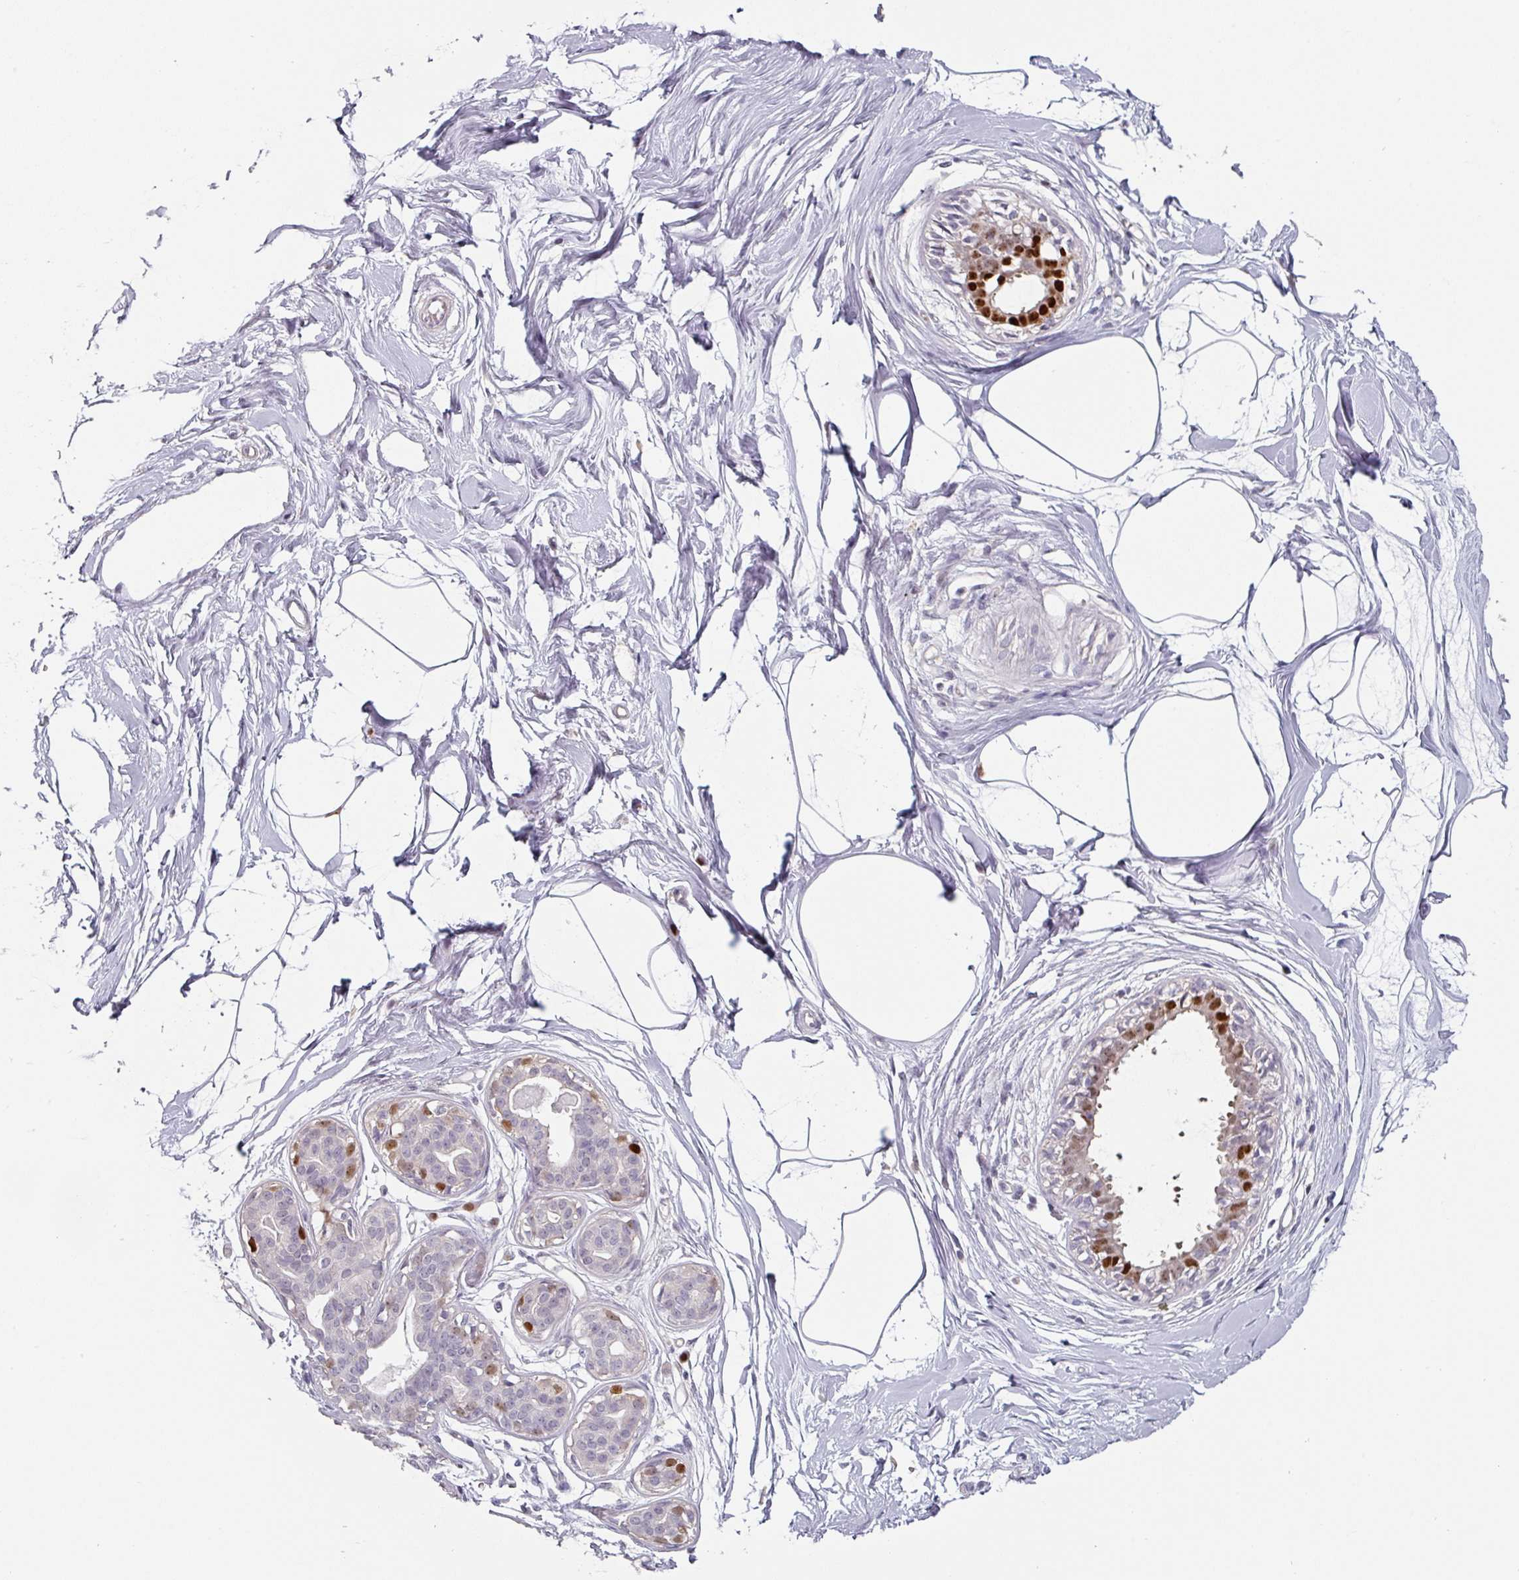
{"staining": {"intensity": "negative", "quantity": "none", "location": "none"}, "tissue": "breast", "cell_type": "Adipocytes", "image_type": "normal", "snomed": [{"axis": "morphology", "description": "Normal tissue, NOS"}, {"axis": "topography", "description": "Breast"}], "caption": "Adipocytes show no significant protein staining in benign breast.", "gene": "ZBTB6", "patient": {"sex": "female", "age": 45}}